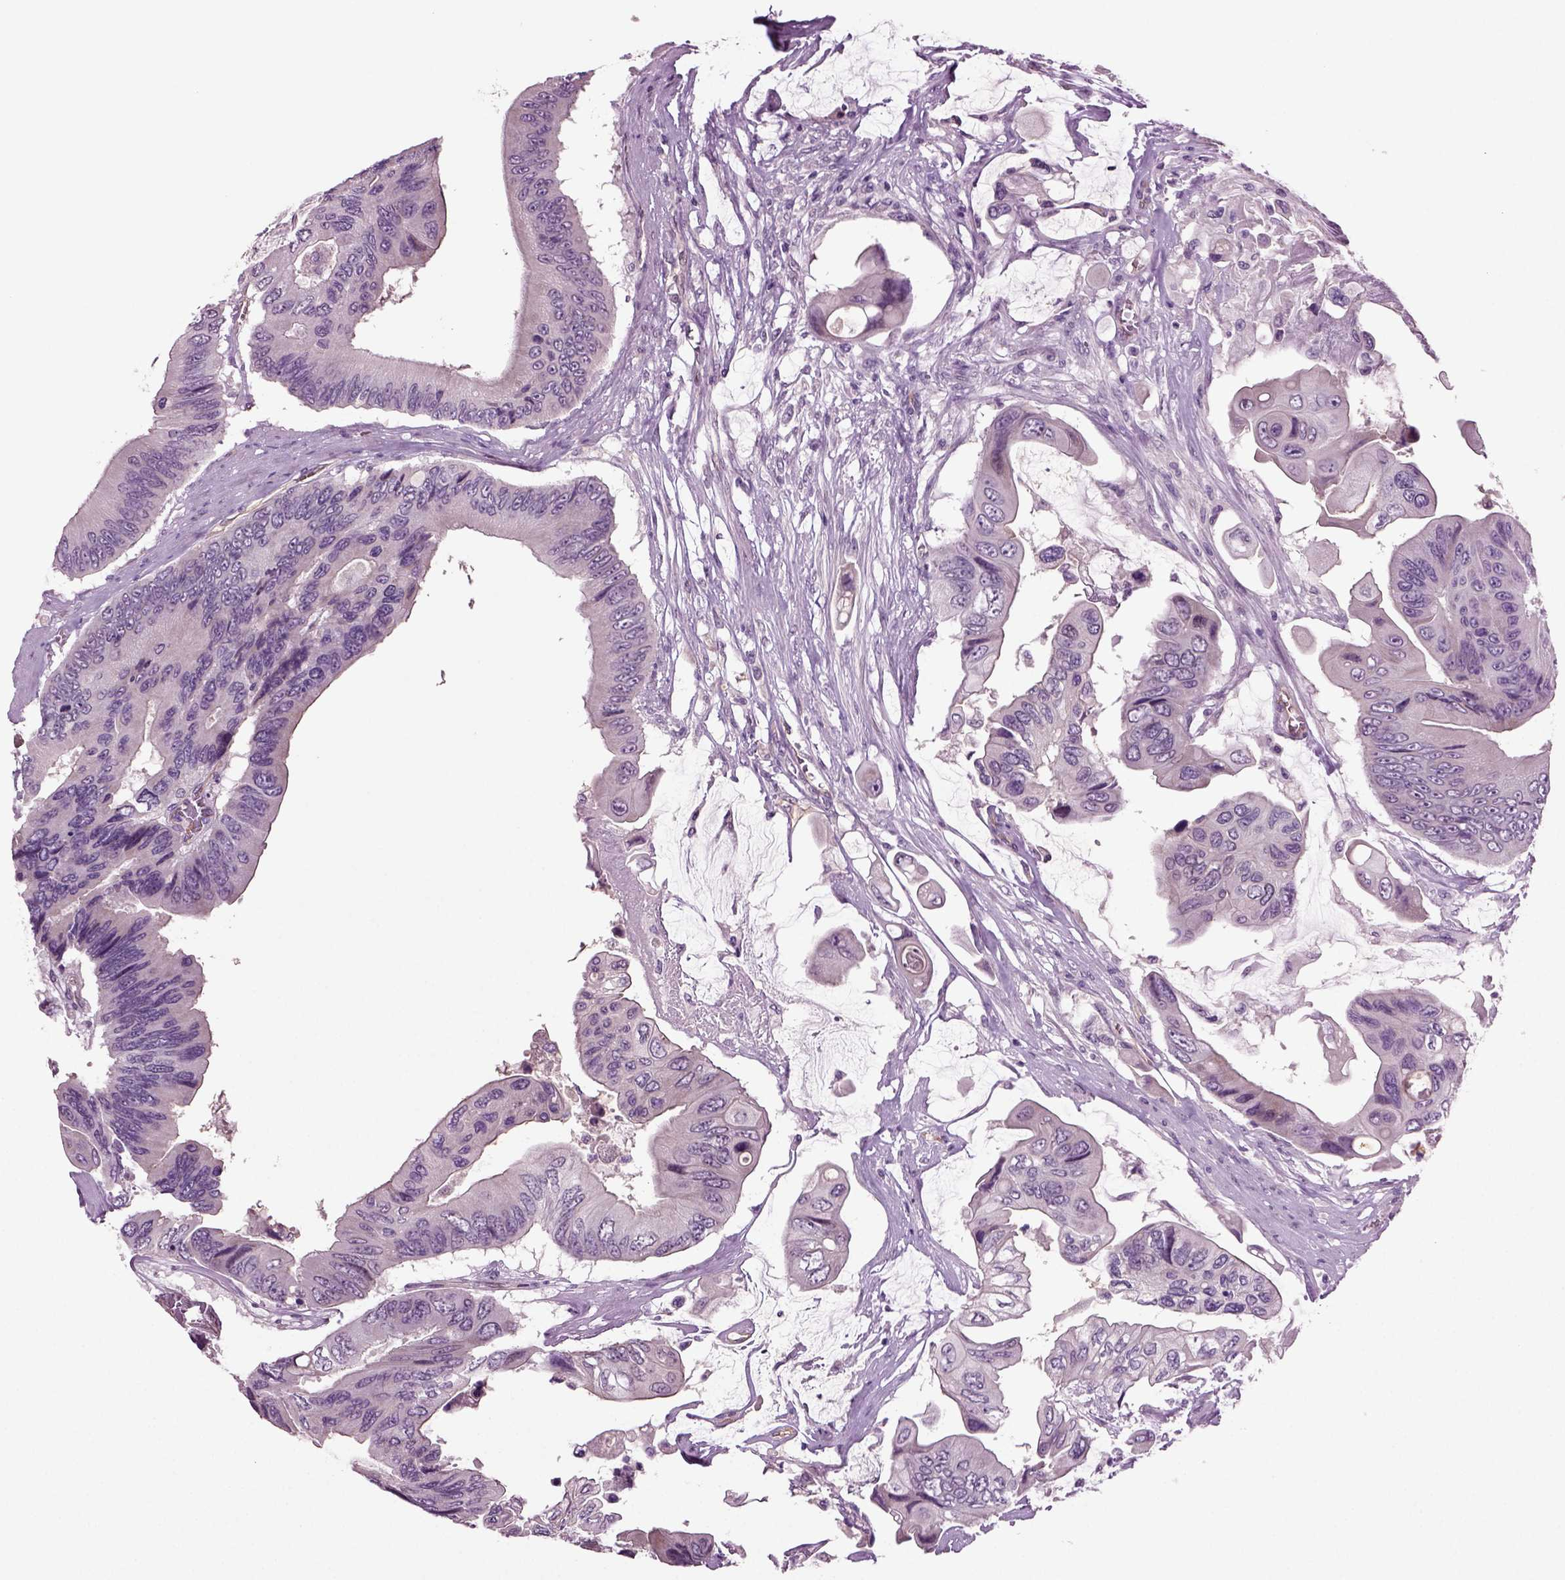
{"staining": {"intensity": "negative", "quantity": "none", "location": "none"}, "tissue": "colorectal cancer", "cell_type": "Tumor cells", "image_type": "cancer", "snomed": [{"axis": "morphology", "description": "Adenocarcinoma, NOS"}, {"axis": "topography", "description": "Rectum"}], "caption": "Tumor cells are negative for protein expression in human colorectal cancer. The staining is performed using DAB brown chromogen with nuclei counter-stained in using hematoxylin.", "gene": "COL9A2", "patient": {"sex": "male", "age": 63}}